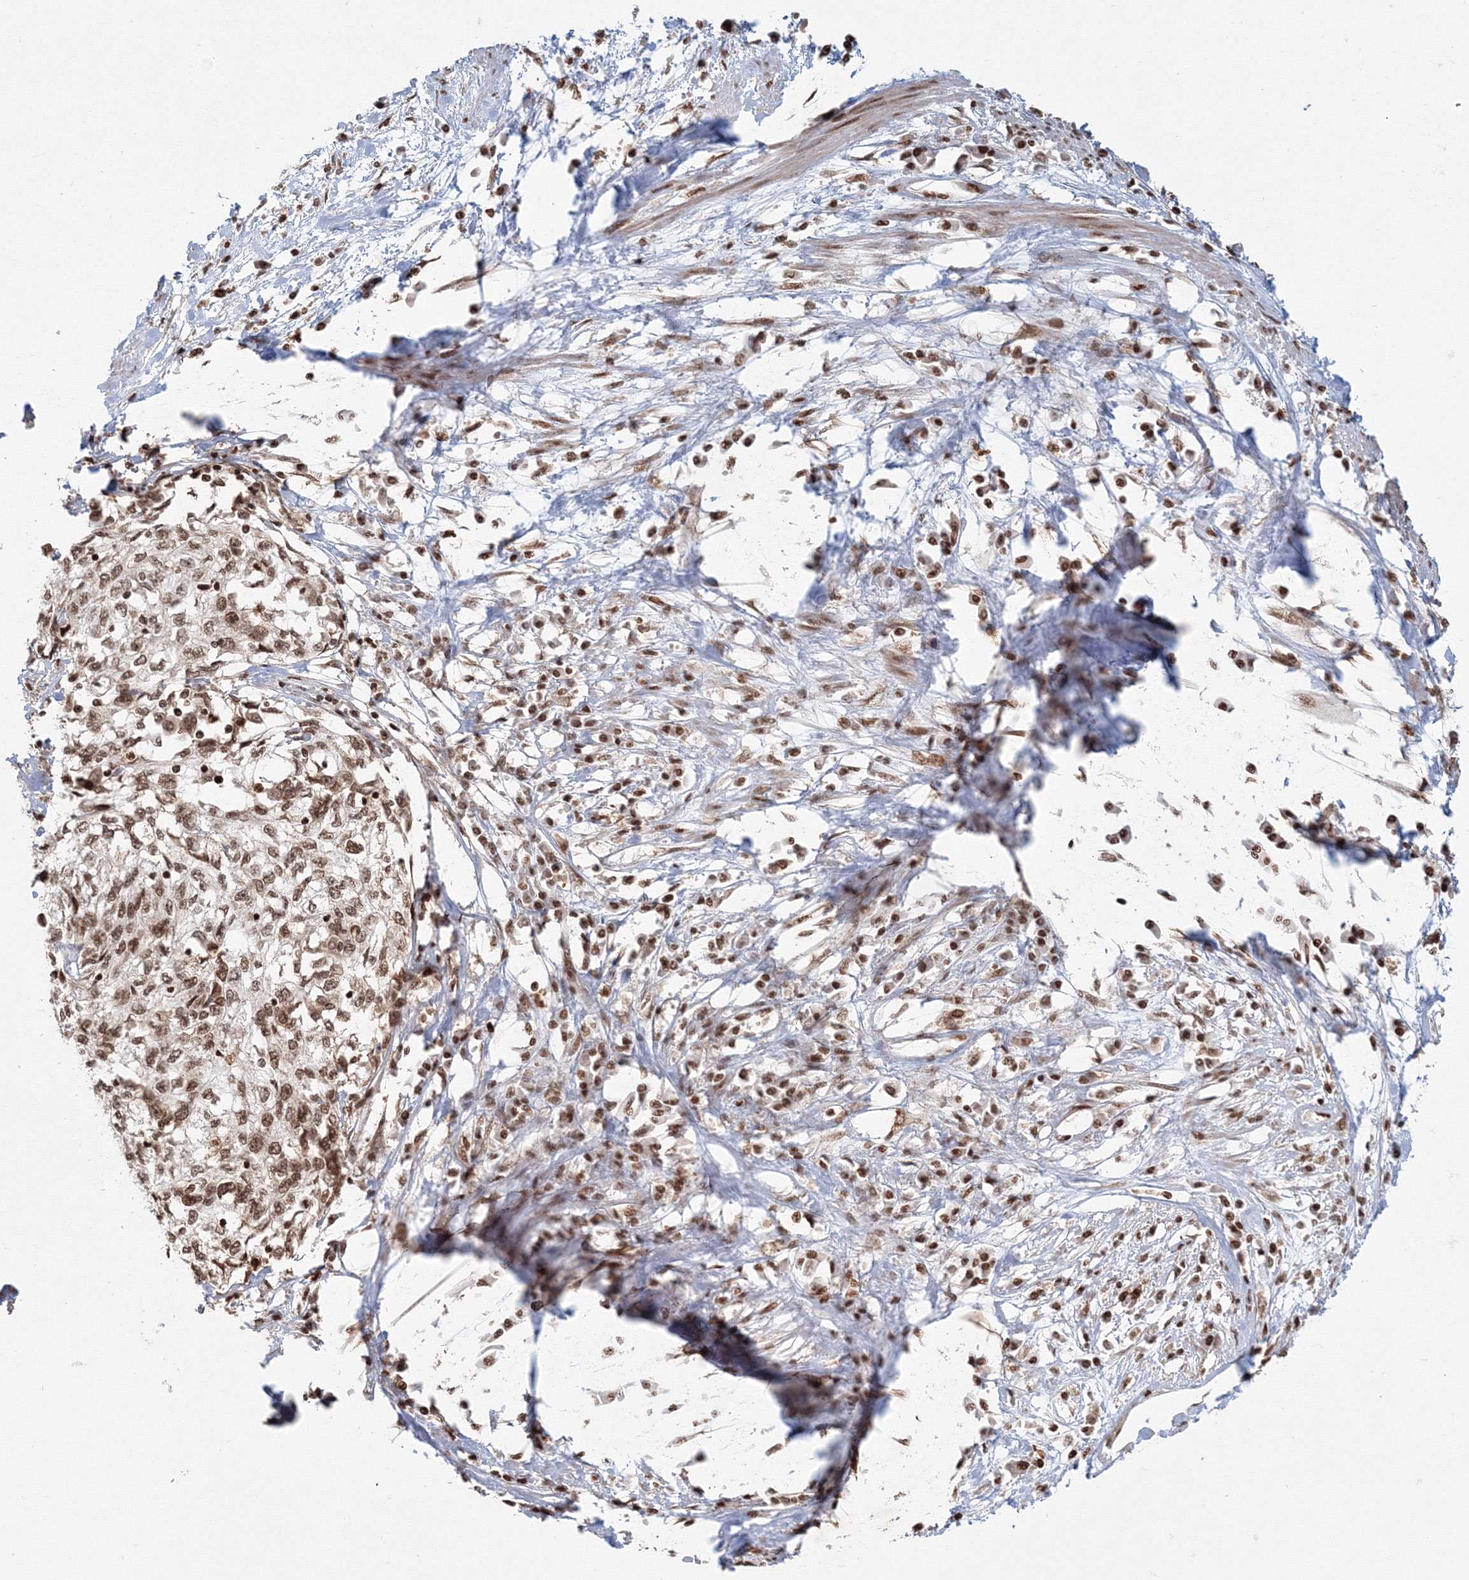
{"staining": {"intensity": "moderate", "quantity": ">75%", "location": "nuclear"}, "tissue": "cervical cancer", "cell_type": "Tumor cells", "image_type": "cancer", "snomed": [{"axis": "morphology", "description": "Squamous cell carcinoma, NOS"}, {"axis": "topography", "description": "Cervix"}], "caption": "Immunohistochemistry (IHC) (DAB) staining of human cervical cancer (squamous cell carcinoma) exhibits moderate nuclear protein staining in approximately >75% of tumor cells.", "gene": "KIF20A", "patient": {"sex": "female", "age": 57}}